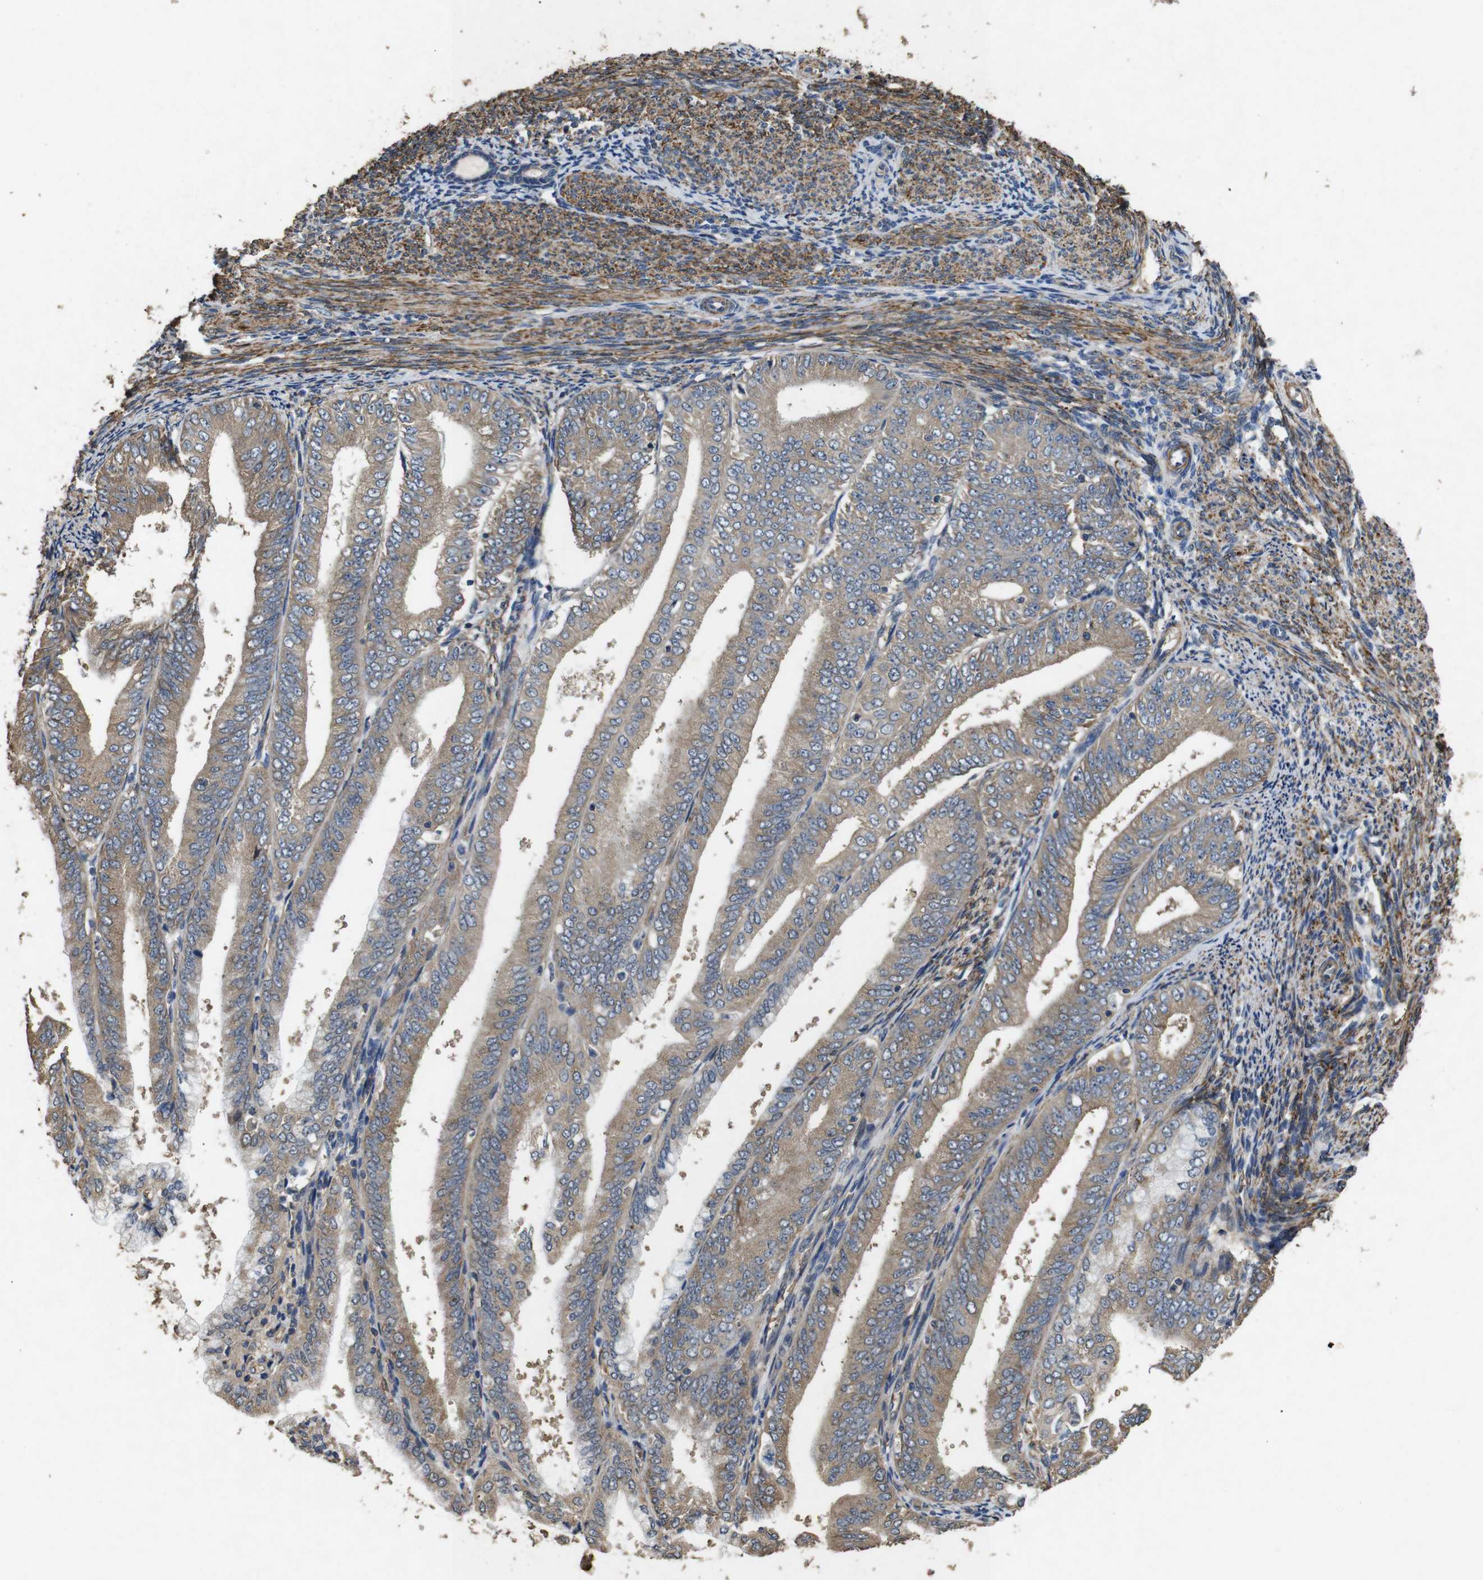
{"staining": {"intensity": "weak", "quantity": ">75%", "location": "cytoplasmic/membranous"}, "tissue": "endometrial cancer", "cell_type": "Tumor cells", "image_type": "cancer", "snomed": [{"axis": "morphology", "description": "Adenocarcinoma, NOS"}, {"axis": "topography", "description": "Endometrium"}], "caption": "Protein expression analysis of human adenocarcinoma (endometrial) reveals weak cytoplasmic/membranous staining in approximately >75% of tumor cells.", "gene": "BNIP3", "patient": {"sex": "female", "age": 63}}